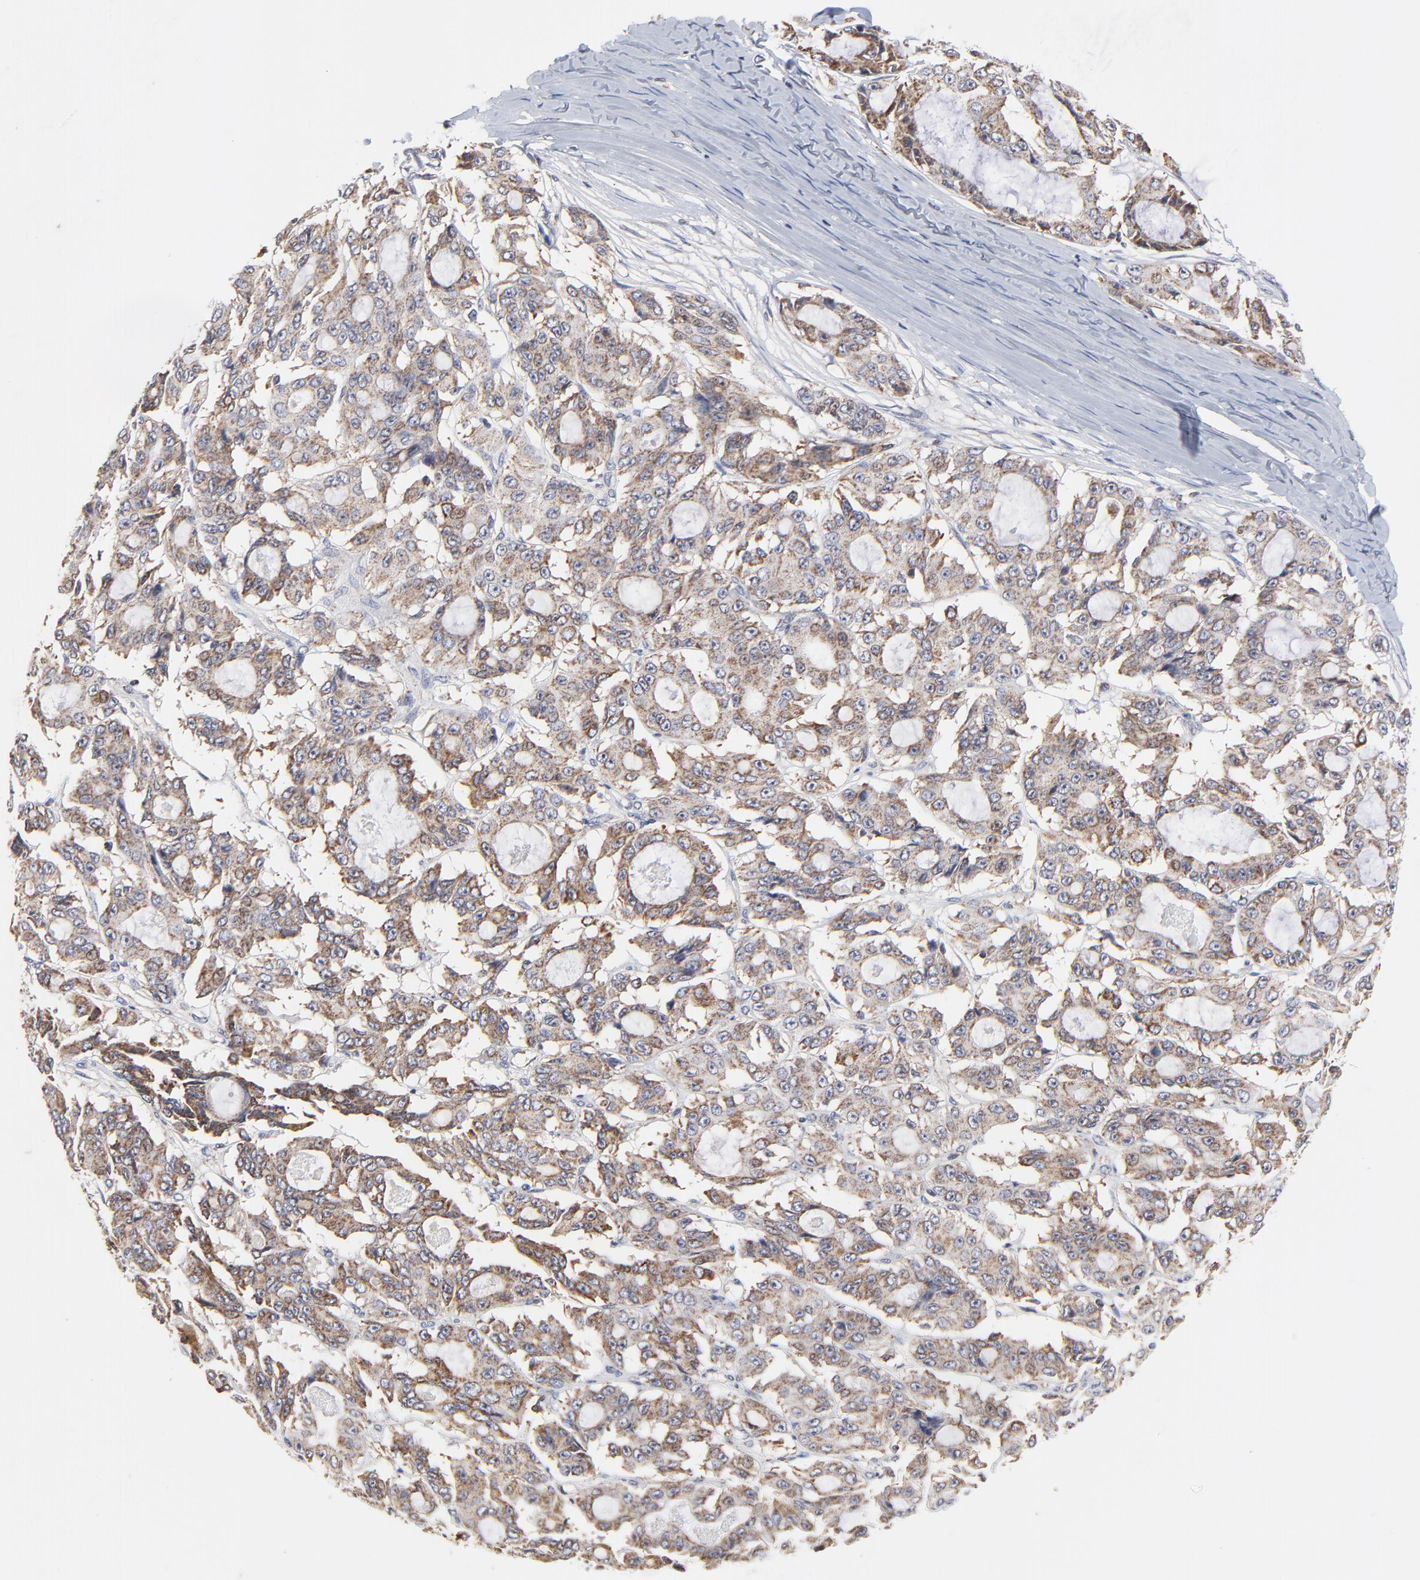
{"staining": {"intensity": "weak", "quantity": ">75%", "location": "cytoplasmic/membranous"}, "tissue": "ovarian cancer", "cell_type": "Tumor cells", "image_type": "cancer", "snomed": [{"axis": "morphology", "description": "Carcinoma, endometroid"}, {"axis": "topography", "description": "Ovary"}], "caption": "Immunohistochemistry (IHC) of human endometroid carcinoma (ovarian) demonstrates low levels of weak cytoplasmic/membranous expression in approximately >75% of tumor cells. (Brightfield microscopy of DAB IHC at high magnification).", "gene": "ZNF550", "patient": {"sex": "female", "age": 61}}